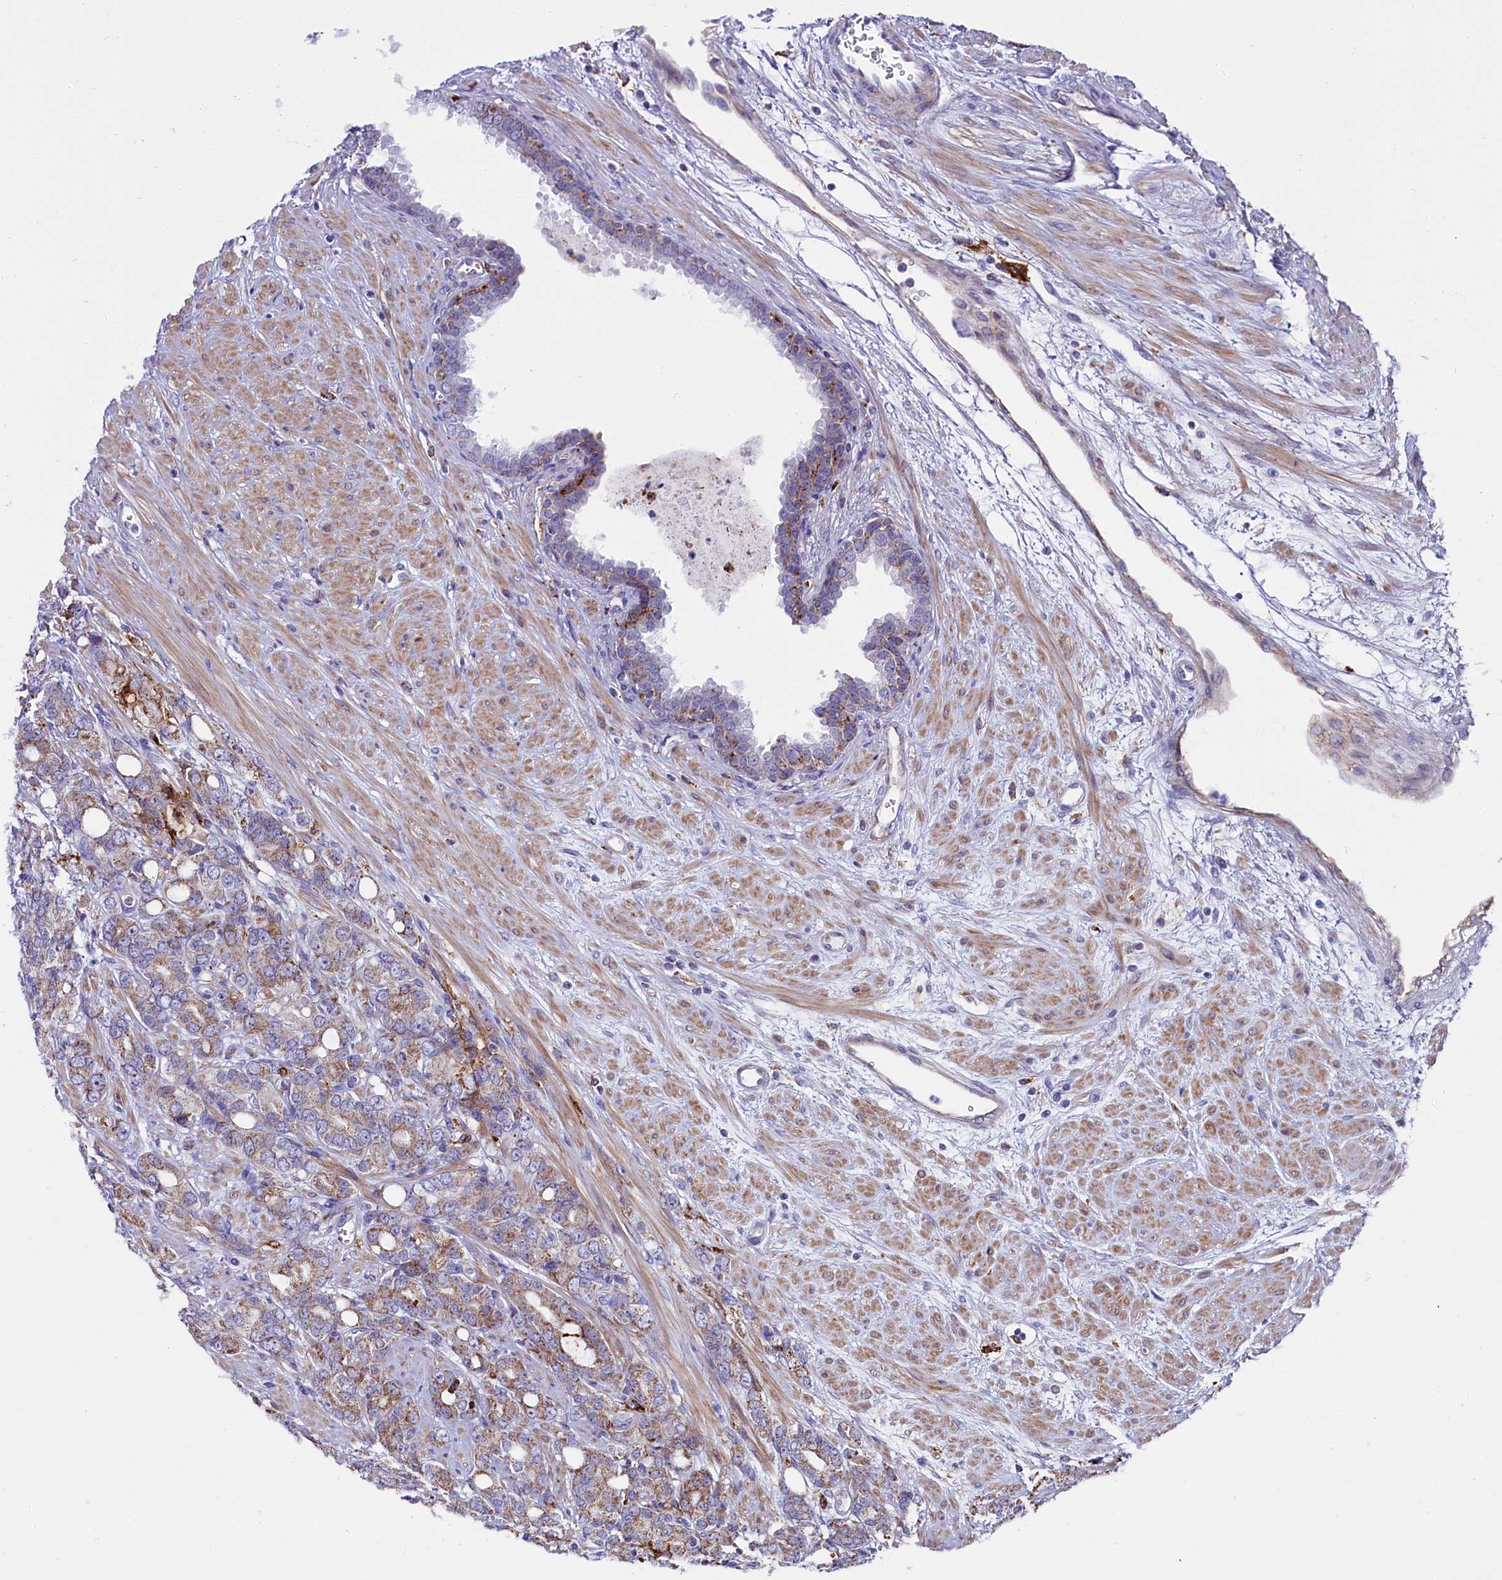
{"staining": {"intensity": "weak", "quantity": "25%-75%", "location": "cytoplasmic/membranous"}, "tissue": "prostate cancer", "cell_type": "Tumor cells", "image_type": "cancer", "snomed": [{"axis": "morphology", "description": "Adenocarcinoma, High grade"}, {"axis": "topography", "description": "Prostate"}], "caption": "Prostate high-grade adenocarcinoma was stained to show a protein in brown. There is low levels of weak cytoplasmic/membranous expression in approximately 25%-75% of tumor cells.", "gene": "IL20RA", "patient": {"sex": "male", "age": 62}}